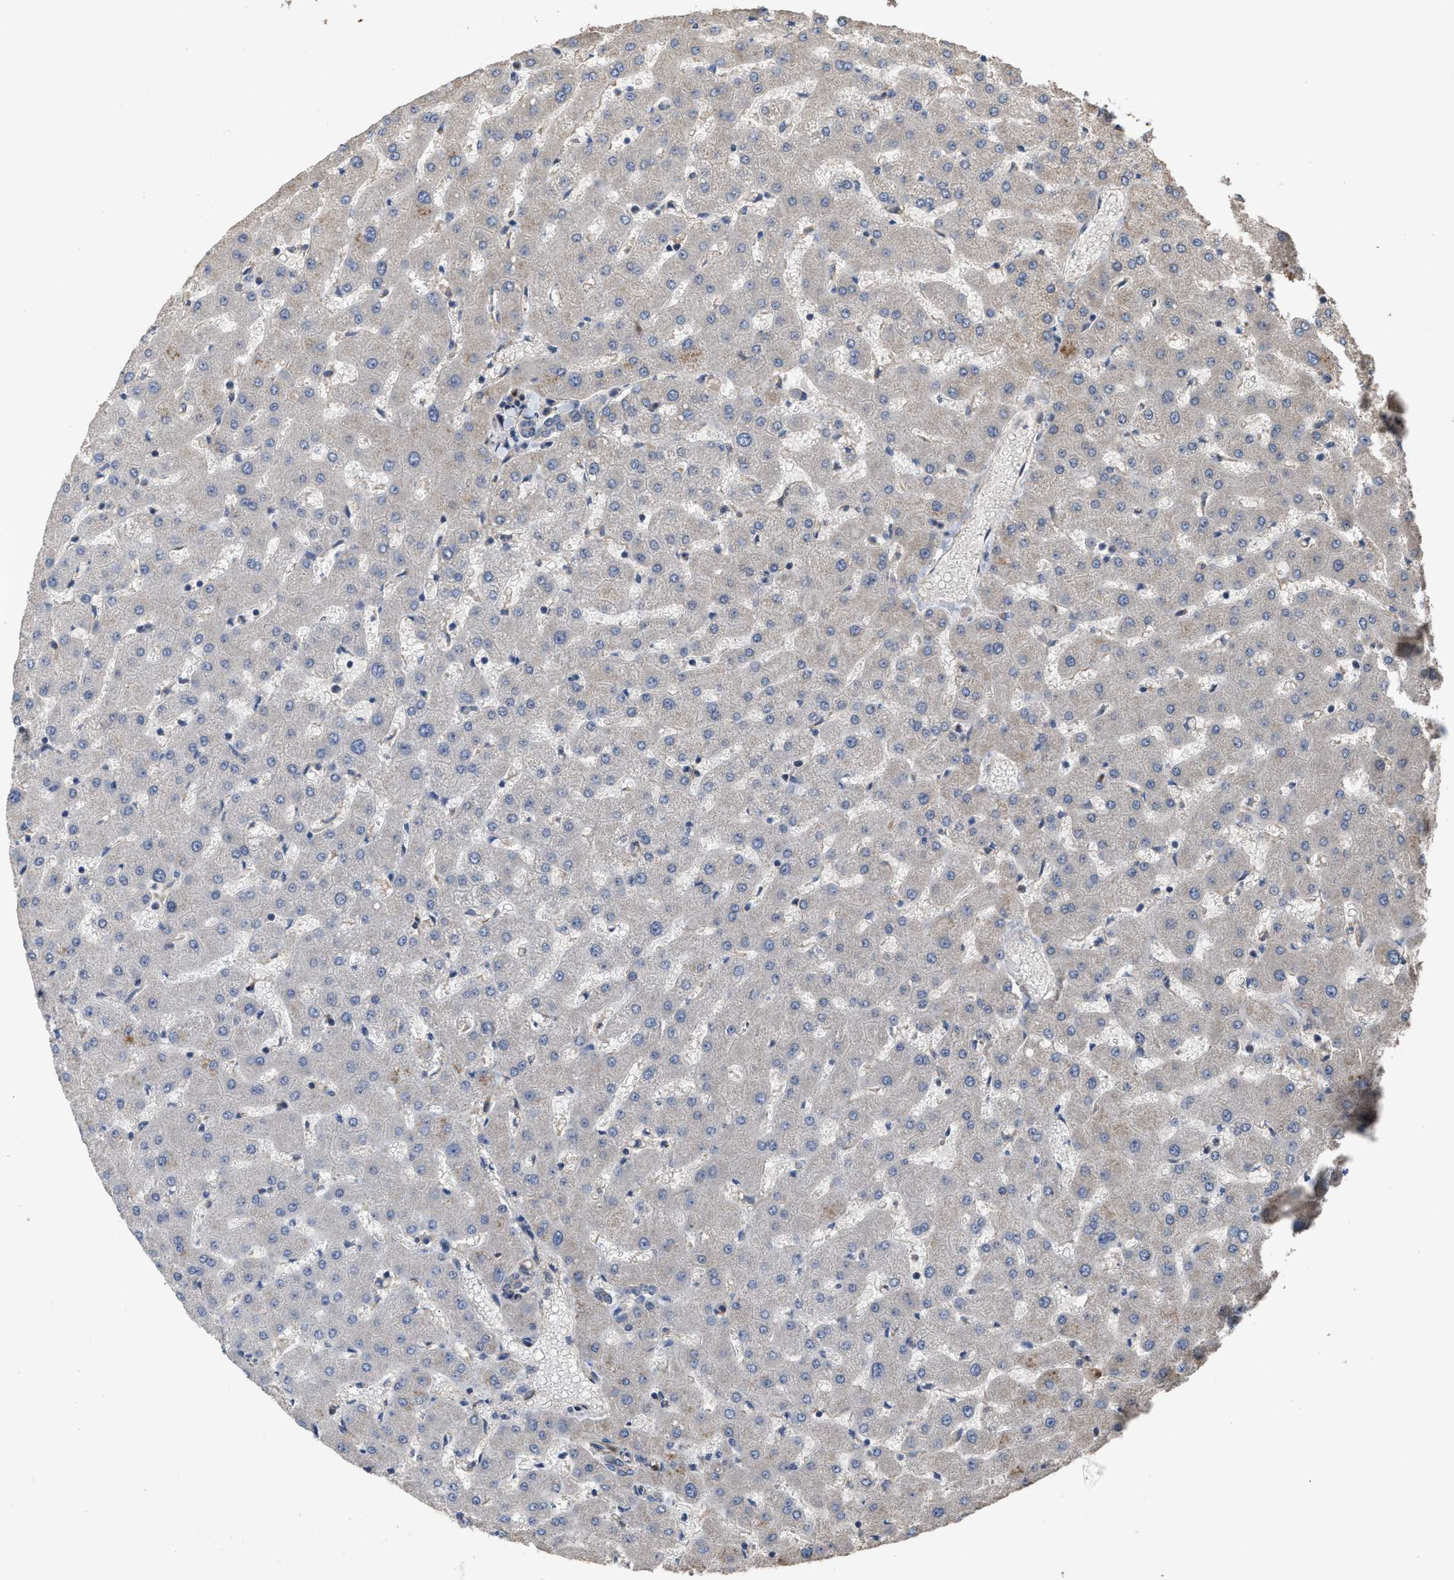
{"staining": {"intensity": "weak", "quantity": "<25%", "location": "cytoplasmic/membranous"}, "tissue": "liver", "cell_type": "Cholangiocytes", "image_type": "normal", "snomed": [{"axis": "morphology", "description": "Normal tissue, NOS"}, {"axis": "topography", "description": "Liver"}], "caption": "Immunohistochemical staining of unremarkable liver displays no significant expression in cholangiocytes. Brightfield microscopy of IHC stained with DAB (3,3'-diaminobenzidine) (brown) and hematoxylin (blue), captured at high magnification.", "gene": "UTRN", "patient": {"sex": "female", "age": 63}}